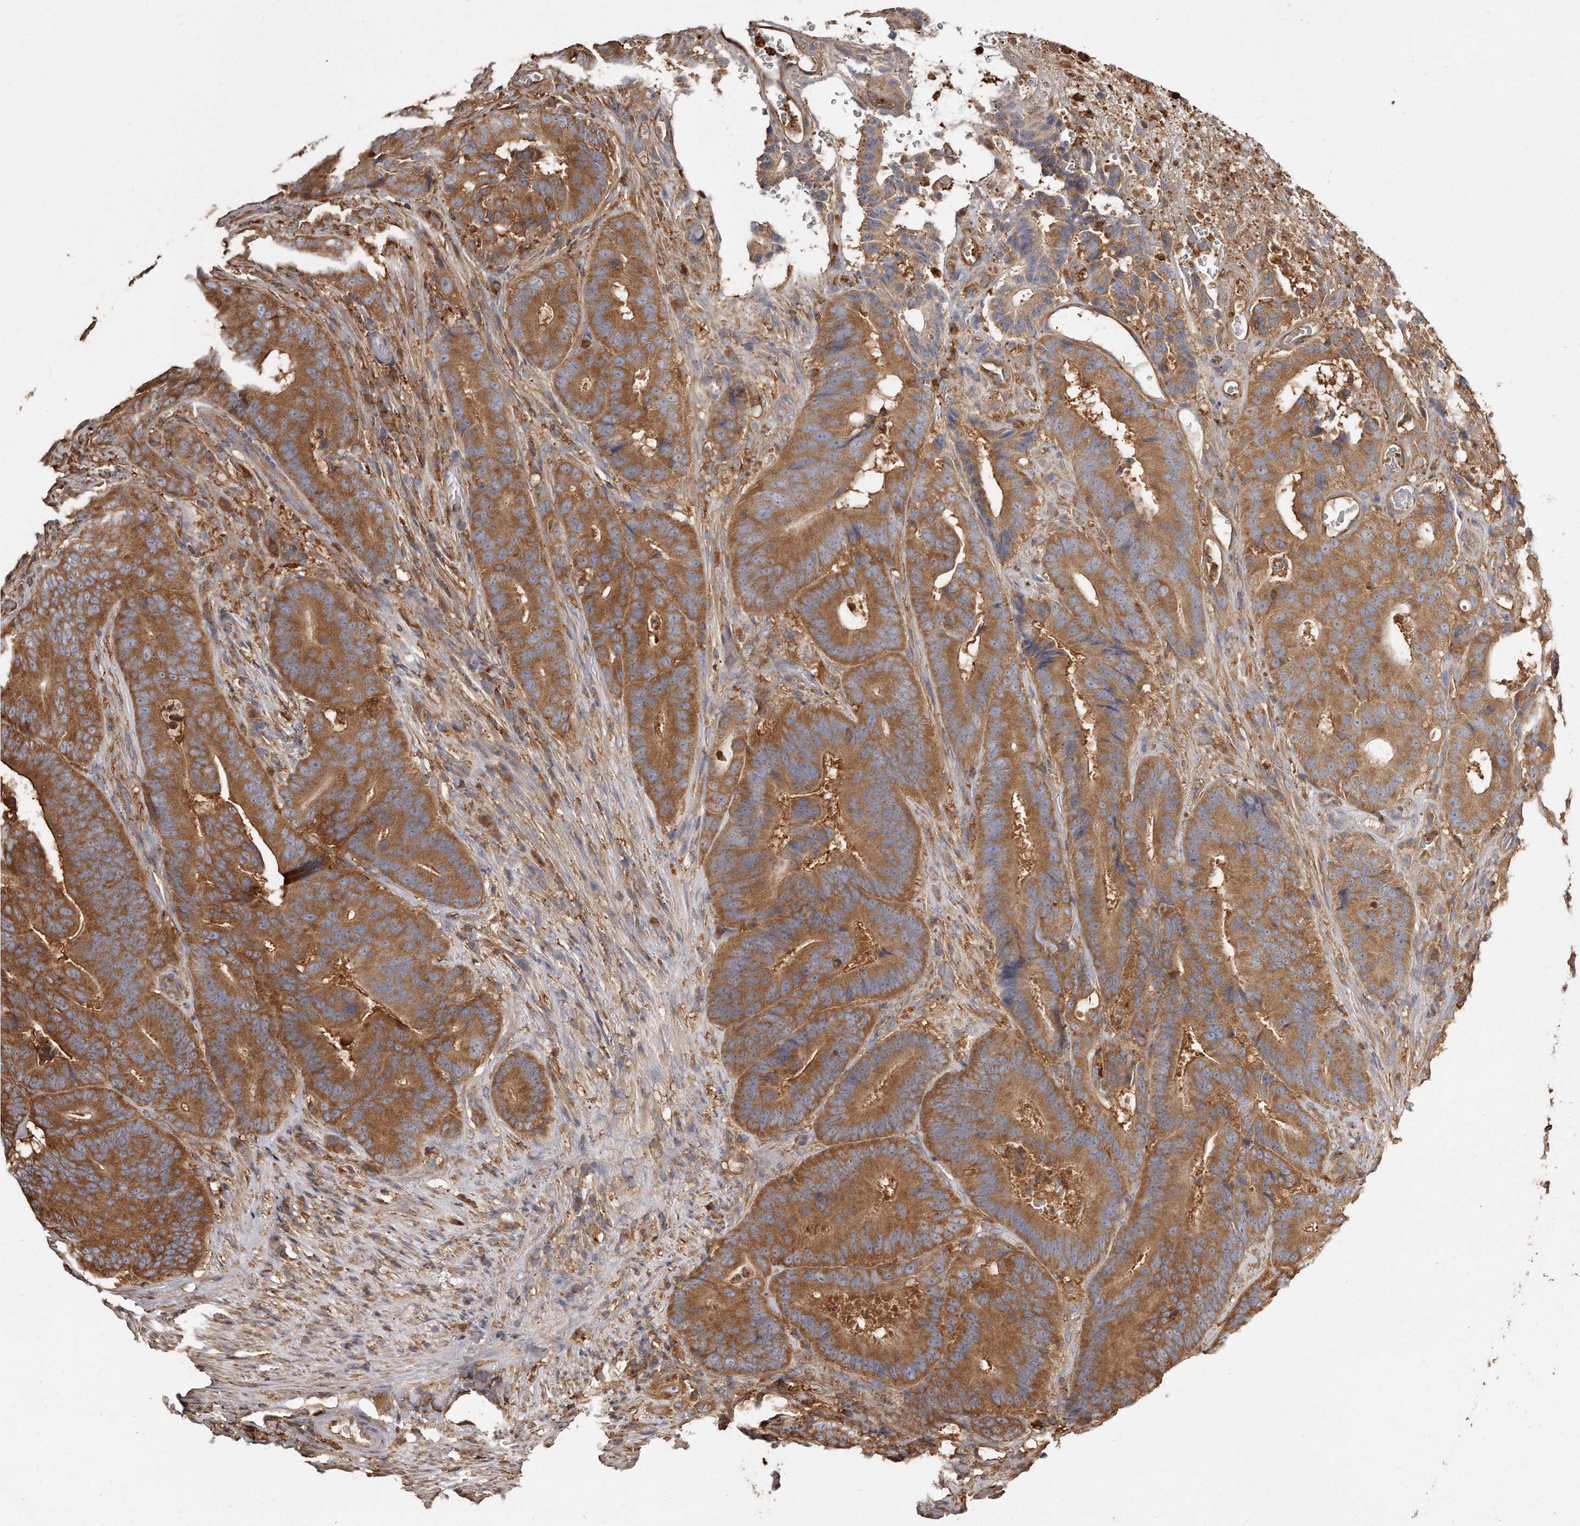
{"staining": {"intensity": "strong", "quantity": ">75%", "location": "cytoplasmic/membranous"}, "tissue": "colorectal cancer", "cell_type": "Tumor cells", "image_type": "cancer", "snomed": [{"axis": "morphology", "description": "Adenocarcinoma, NOS"}, {"axis": "topography", "description": "Colon"}], "caption": "Protein expression by IHC shows strong cytoplasmic/membranous positivity in about >75% of tumor cells in colorectal adenocarcinoma.", "gene": "CAP1", "patient": {"sex": "male", "age": 83}}